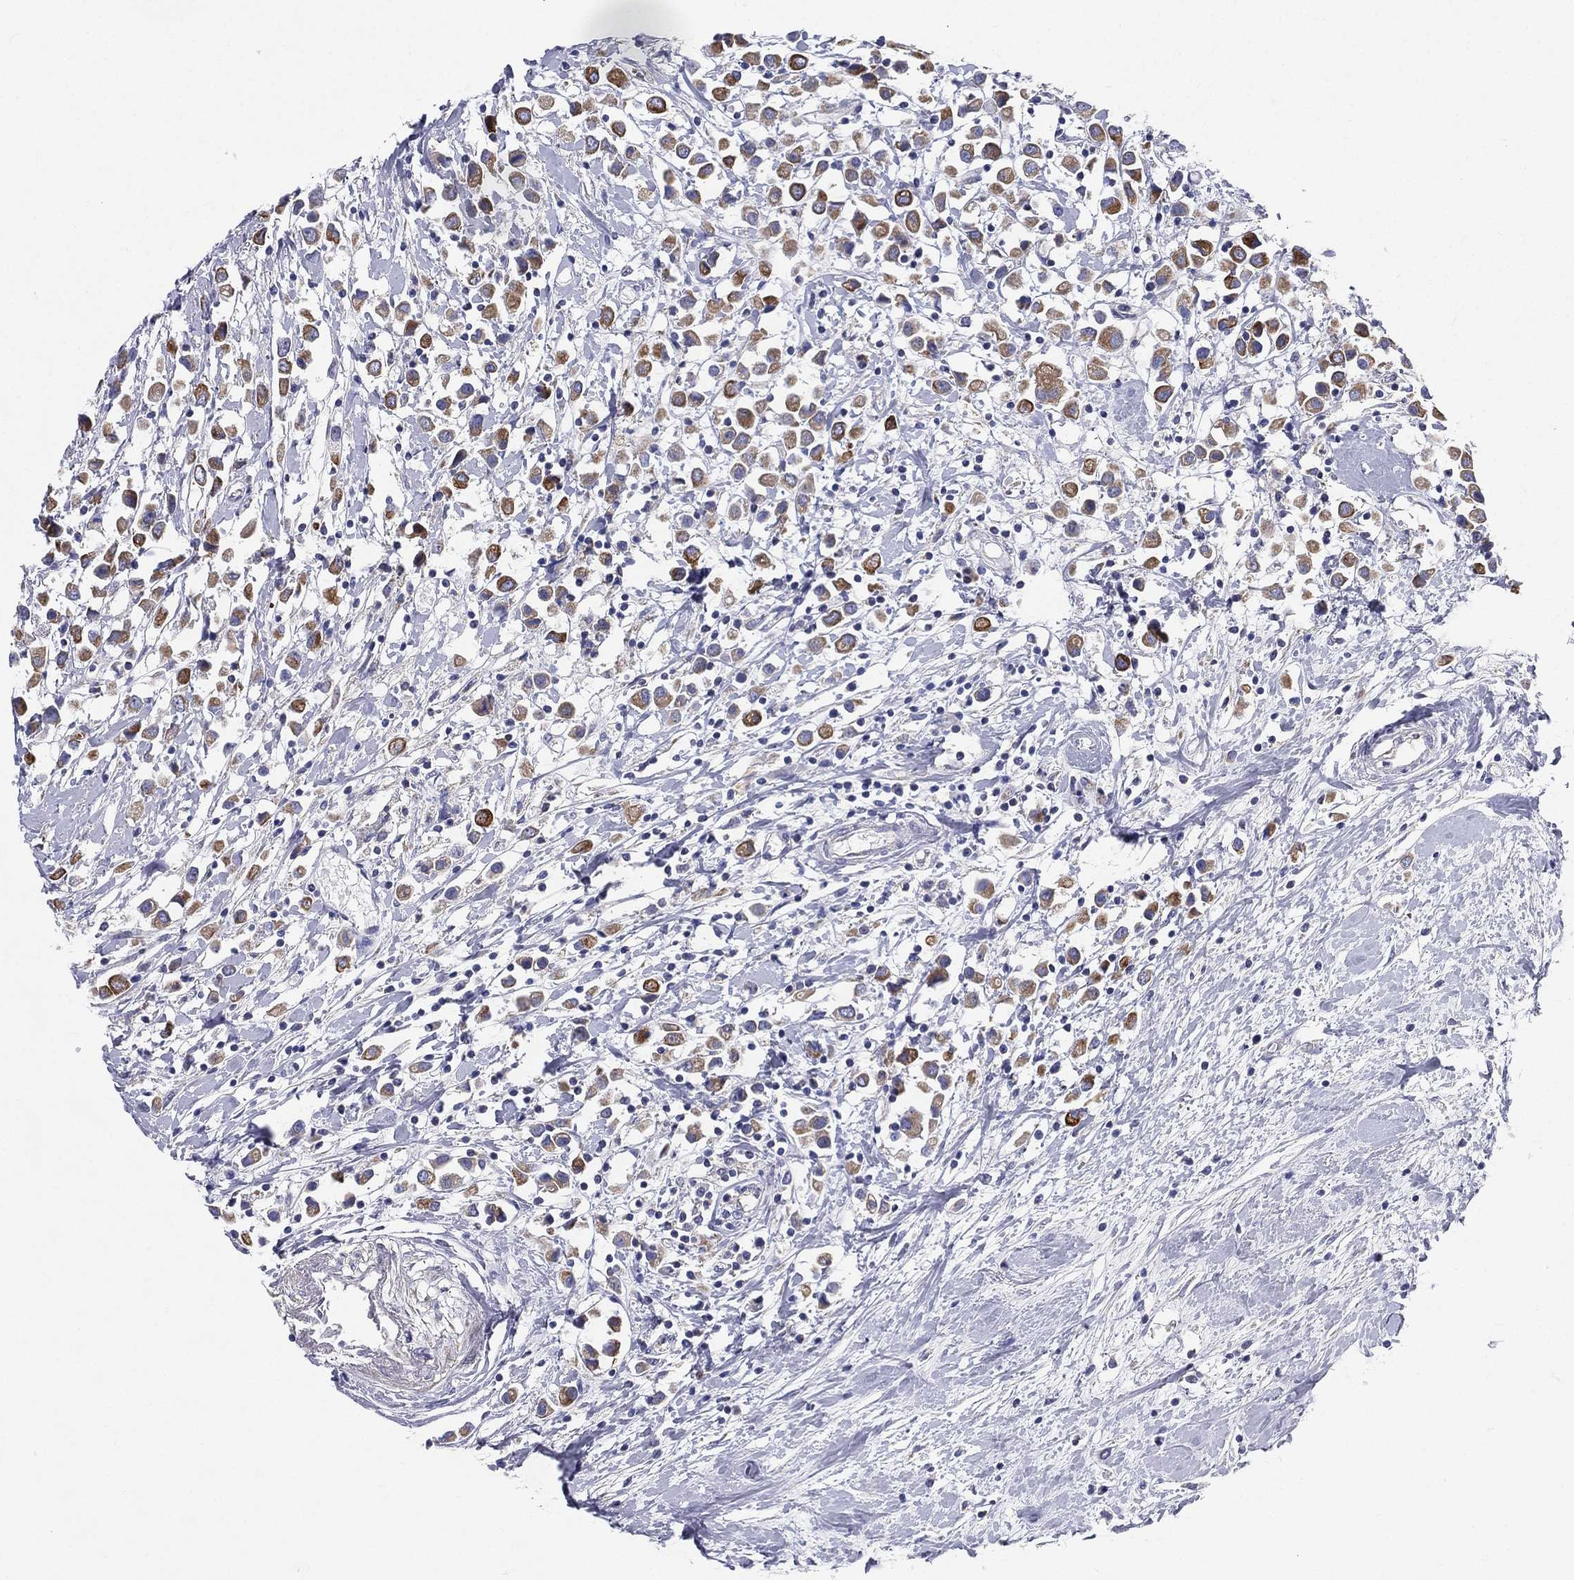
{"staining": {"intensity": "moderate", "quantity": ">75%", "location": "cytoplasmic/membranous"}, "tissue": "breast cancer", "cell_type": "Tumor cells", "image_type": "cancer", "snomed": [{"axis": "morphology", "description": "Duct carcinoma"}, {"axis": "topography", "description": "Breast"}], "caption": "Immunohistochemical staining of infiltrating ductal carcinoma (breast) shows medium levels of moderate cytoplasmic/membranous protein positivity in approximately >75% of tumor cells. Immunohistochemistry stains the protein in brown and the nuclei are stained blue.", "gene": "PWWP3A", "patient": {"sex": "female", "age": 61}}